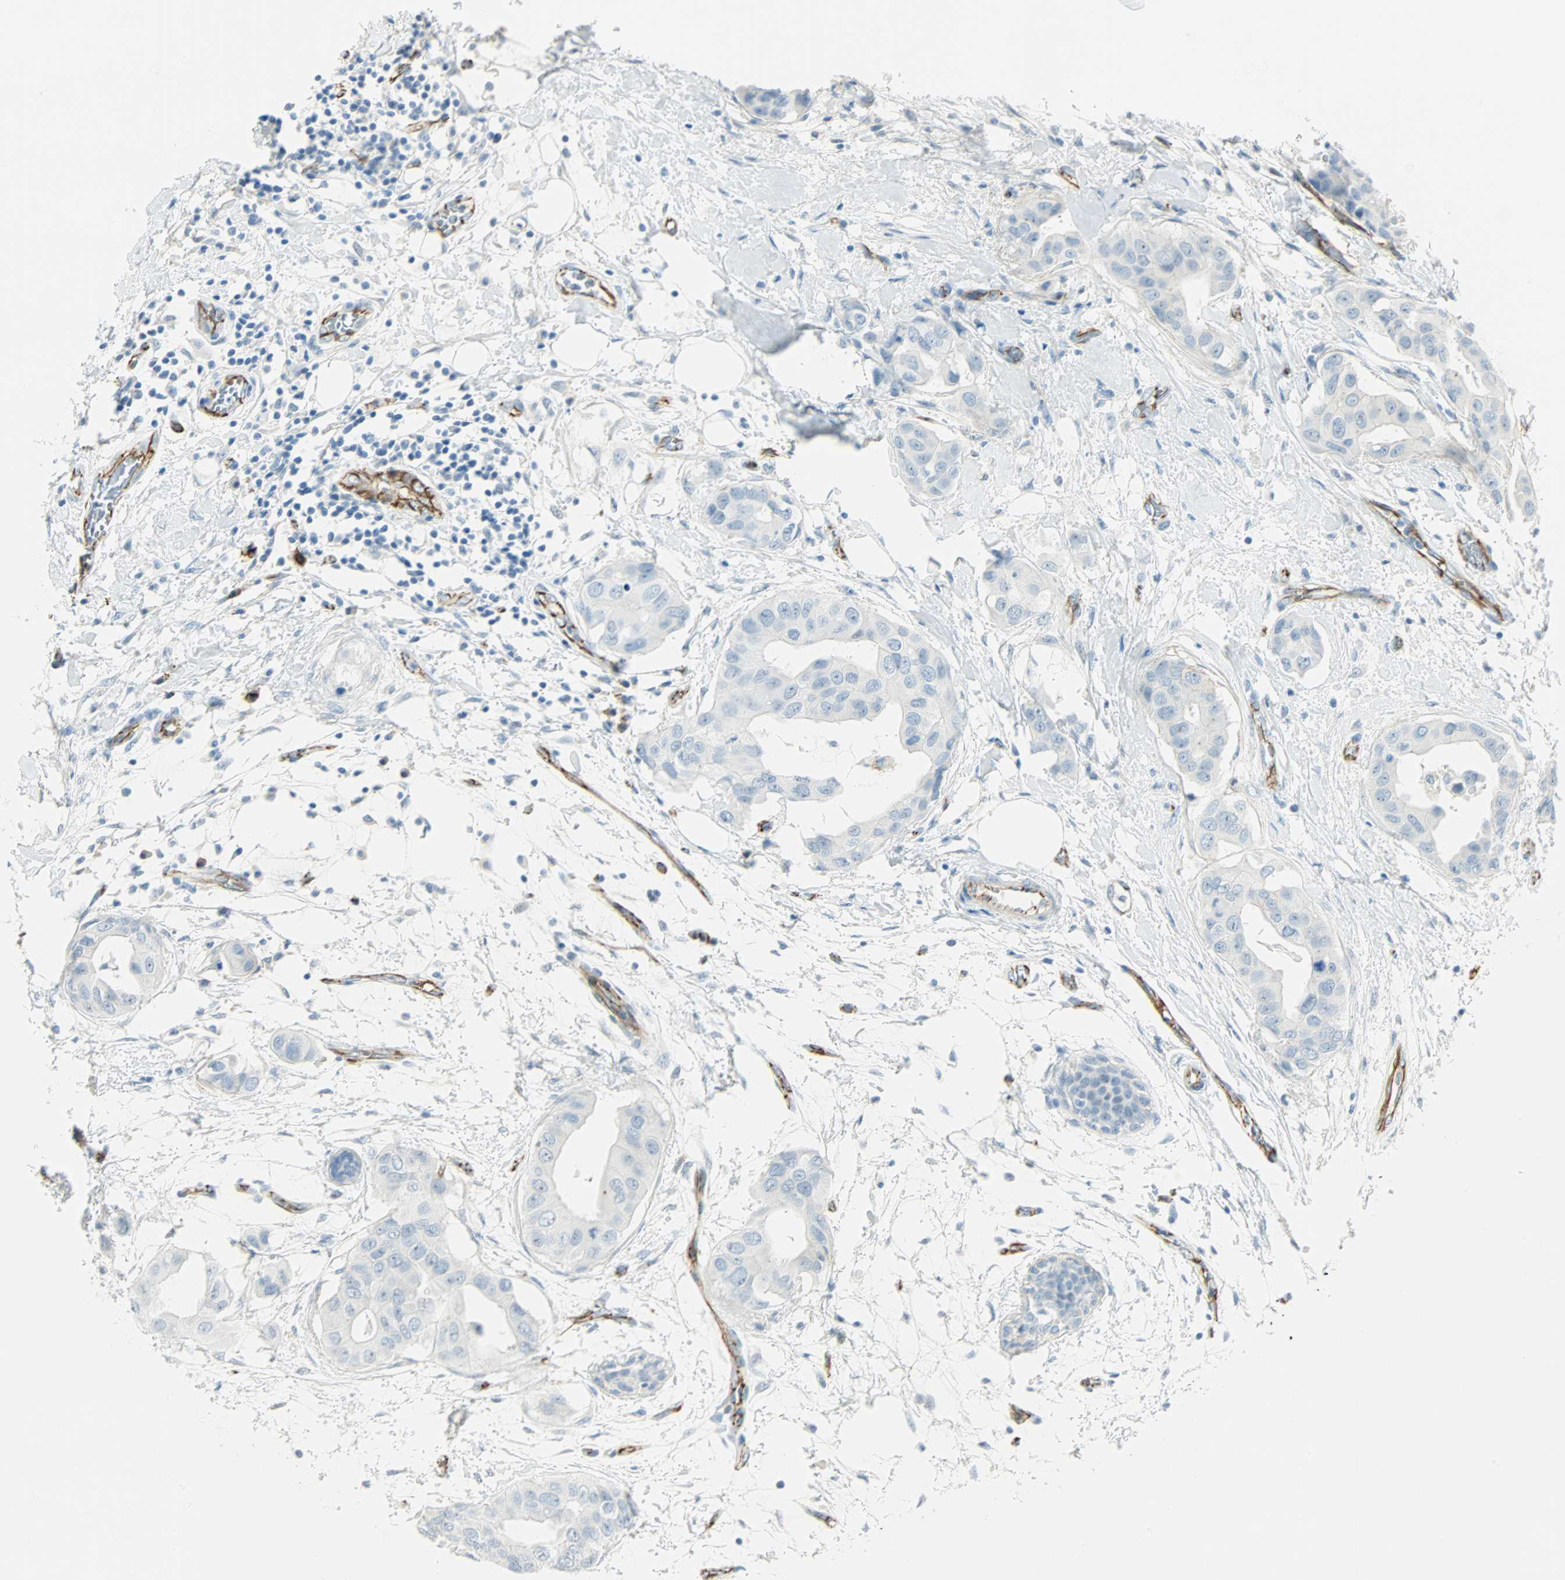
{"staining": {"intensity": "weak", "quantity": ">75%", "location": "cytoplasmic/membranous"}, "tissue": "breast cancer", "cell_type": "Tumor cells", "image_type": "cancer", "snomed": [{"axis": "morphology", "description": "Duct carcinoma"}, {"axis": "topography", "description": "Breast"}], "caption": "Tumor cells show weak cytoplasmic/membranous positivity in approximately >75% of cells in breast infiltrating ductal carcinoma.", "gene": "VPS9D1", "patient": {"sex": "female", "age": 40}}